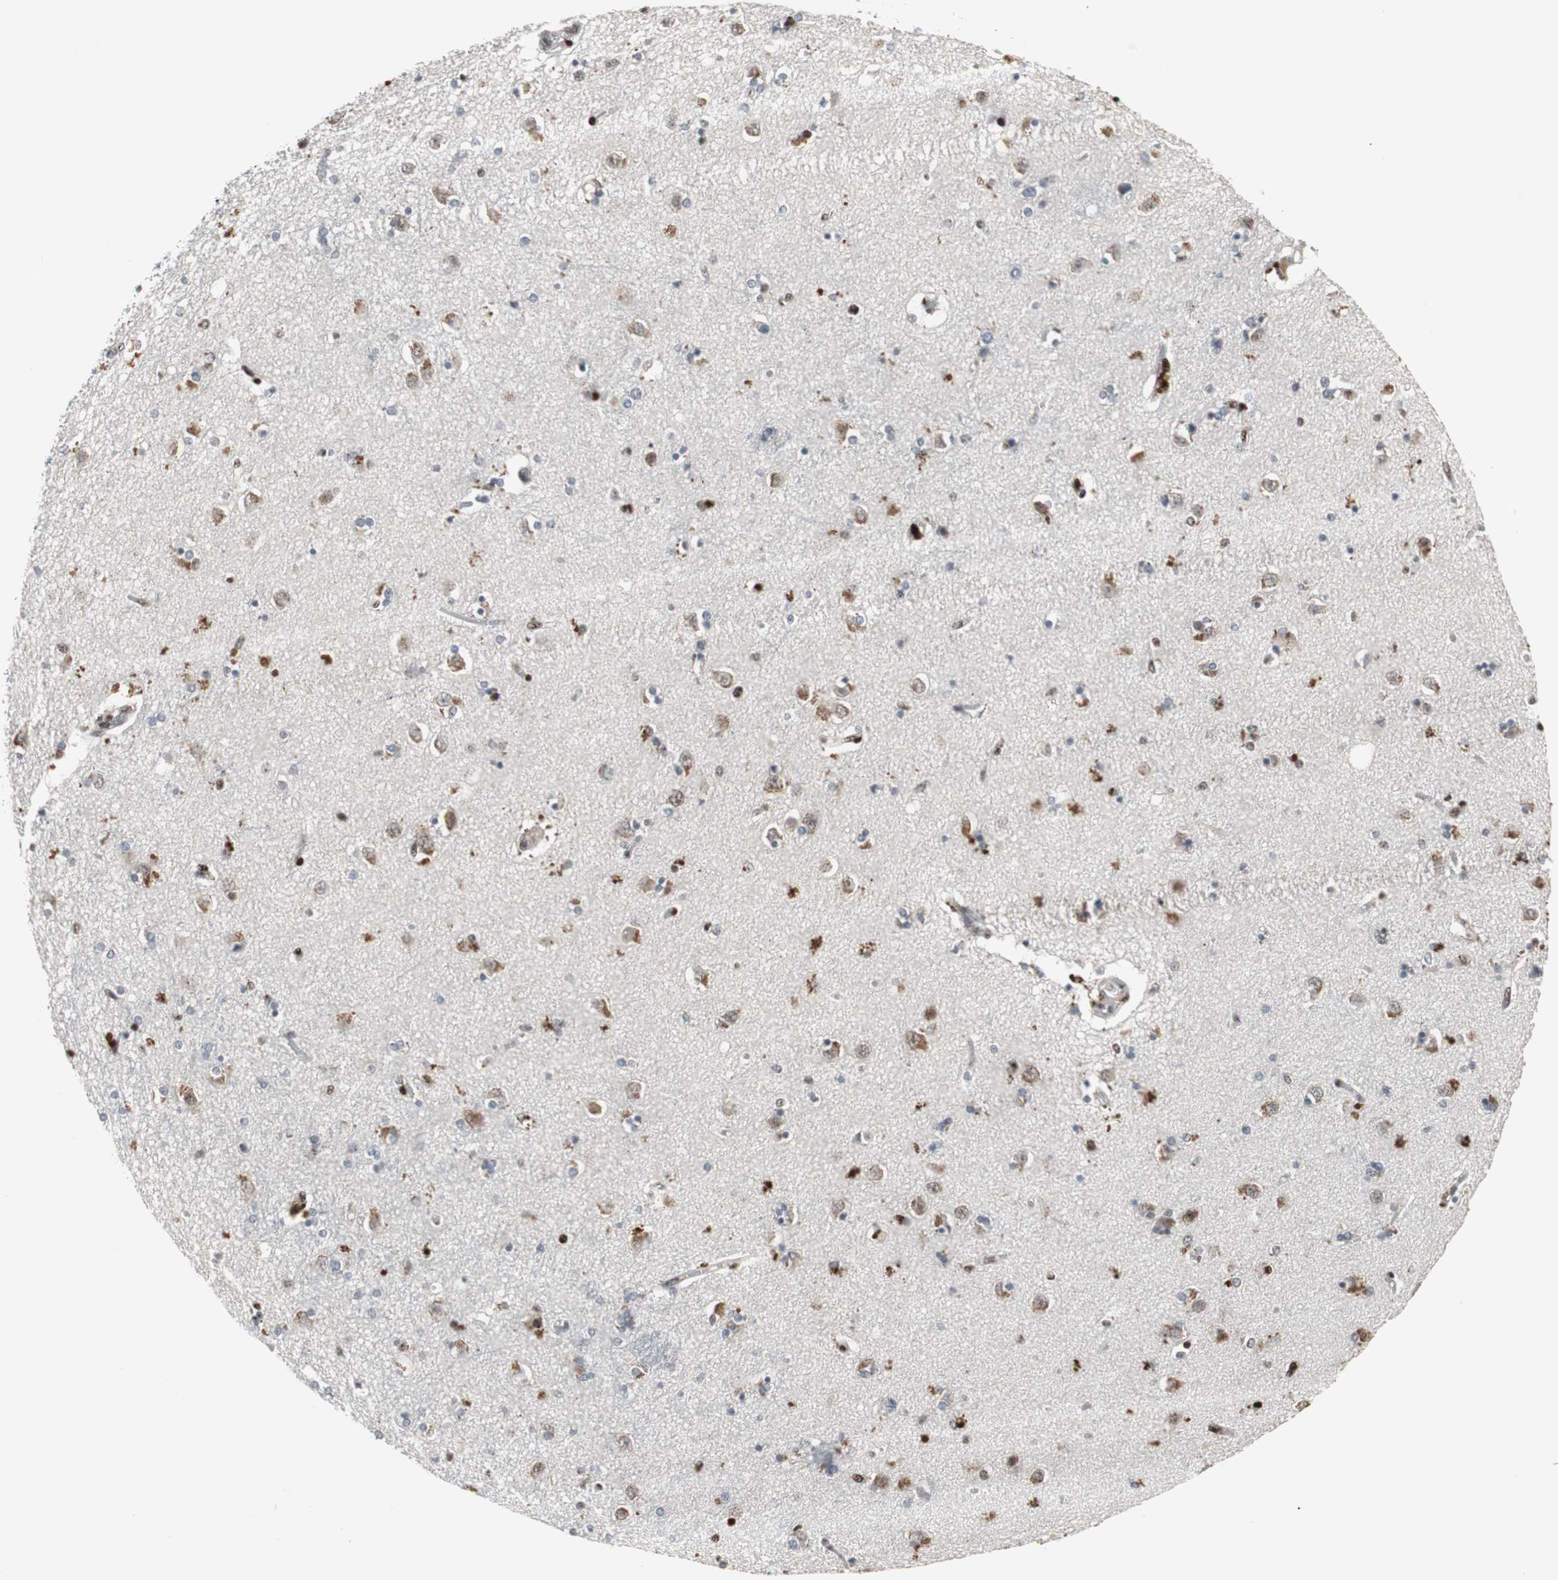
{"staining": {"intensity": "moderate", "quantity": "<25%", "location": "nuclear"}, "tissue": "caudate", "cell_type": "Glial cells", "image_type": "normal", "snomed": [{"axis": "morphology", "description": "Normal tissue, NOS"}, {"axis": "topography", "description": "Lateral ventricle wall"}], "caption": "DAB (3,3'-diaminobenzidine) immunohistochemical staining of benign caudate displays moderate nuclear protein expression in about <25% of glial cells.", "gene": "GRK2", "patient": {"sex": "female", "age": 54}}